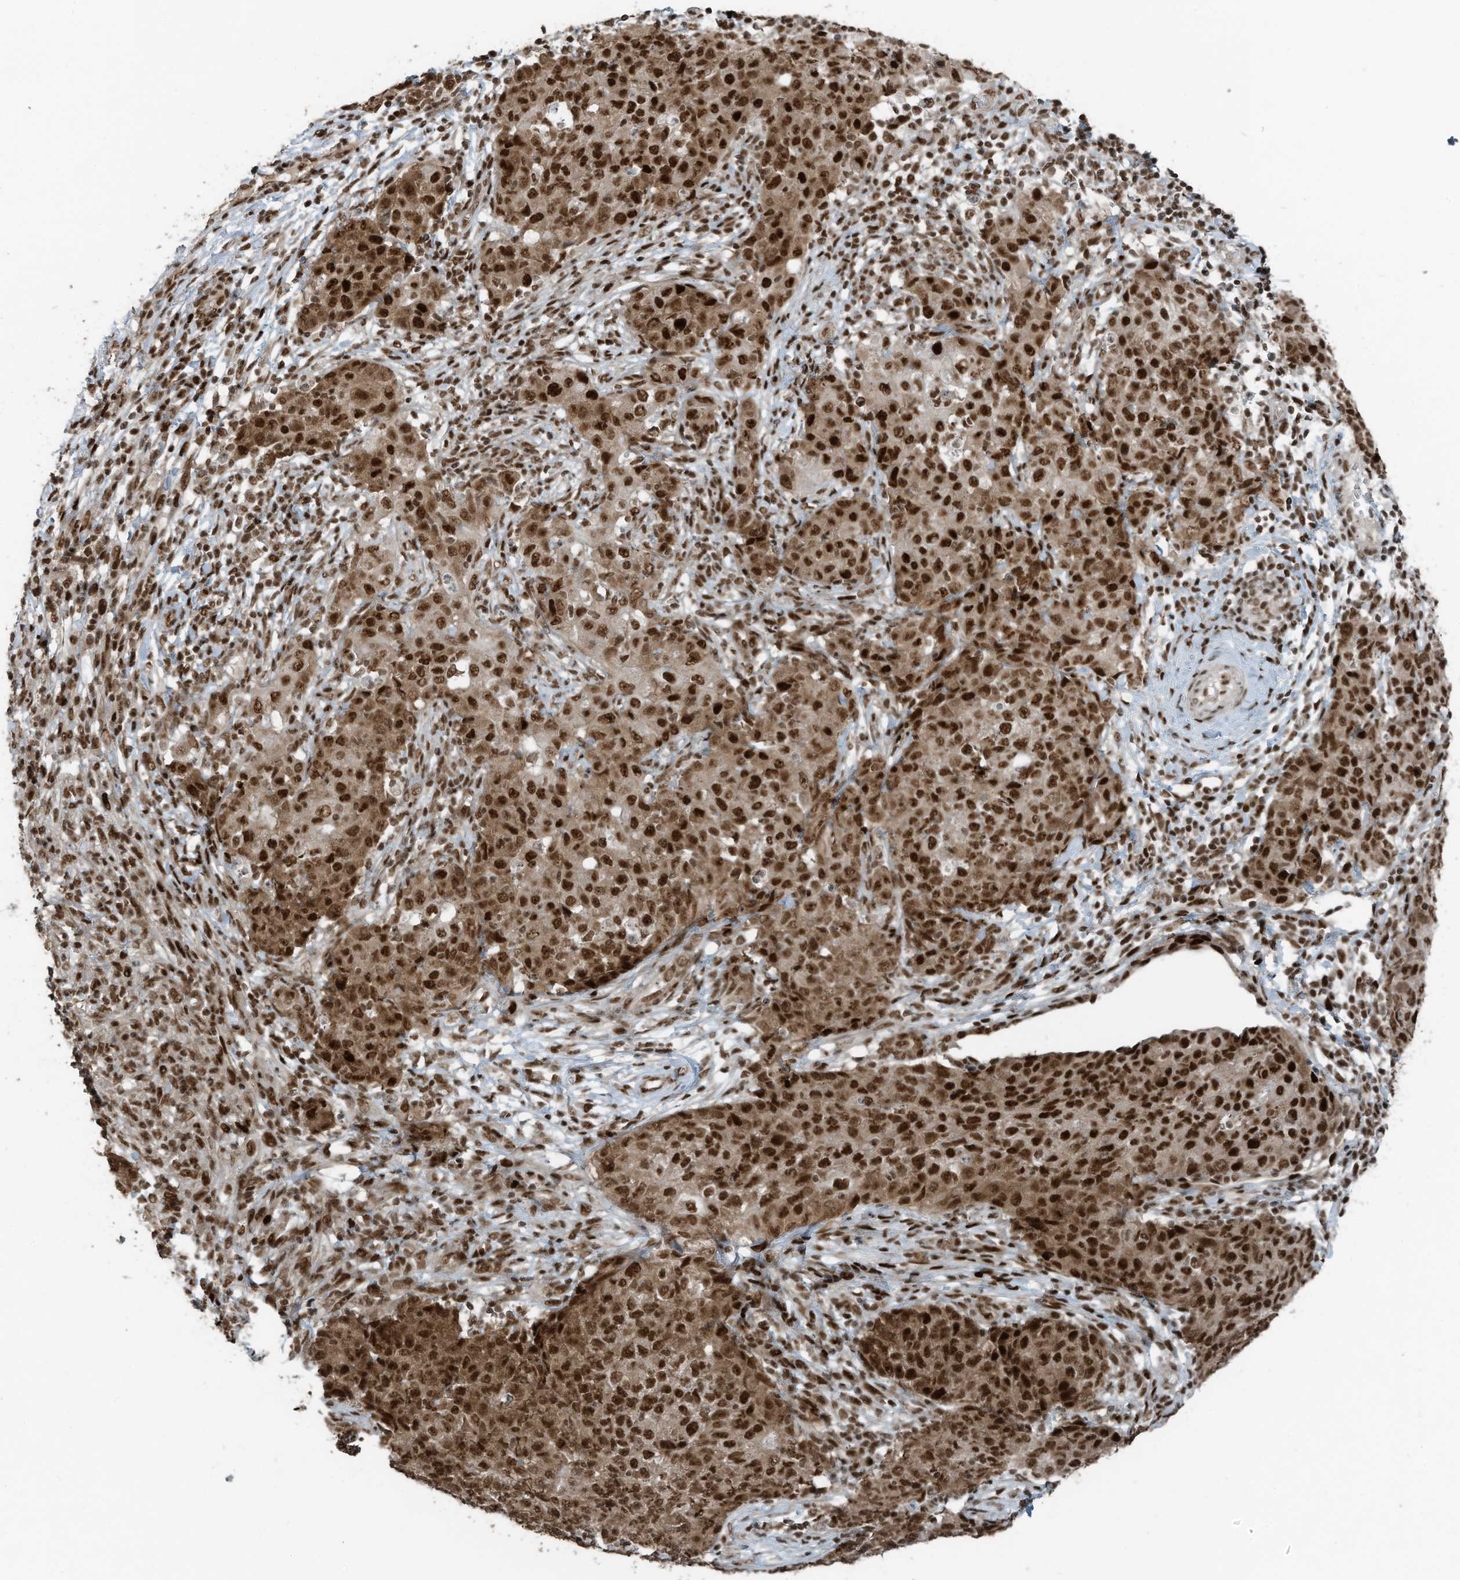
{"staining": {"intensity": "strong", "quantity": ">75%", "location": "nuclear"}, "tissue": "ovarian cancer", "cell_type": "Tumor cells", "image_type": "cancer", "snomed": [{"axis": "morphology", "description": "Carcinoma, endometroid"}, {"axis": "topography", "description": "Ovary"}], "caption": "IHC of ovarian cancer (endometroid carcinoma) exhibits high levels of strong nuclear staining in about >75% of tumor cells.", "gene": "PCNP", "patient": {"sex": "female", "age": 42}}